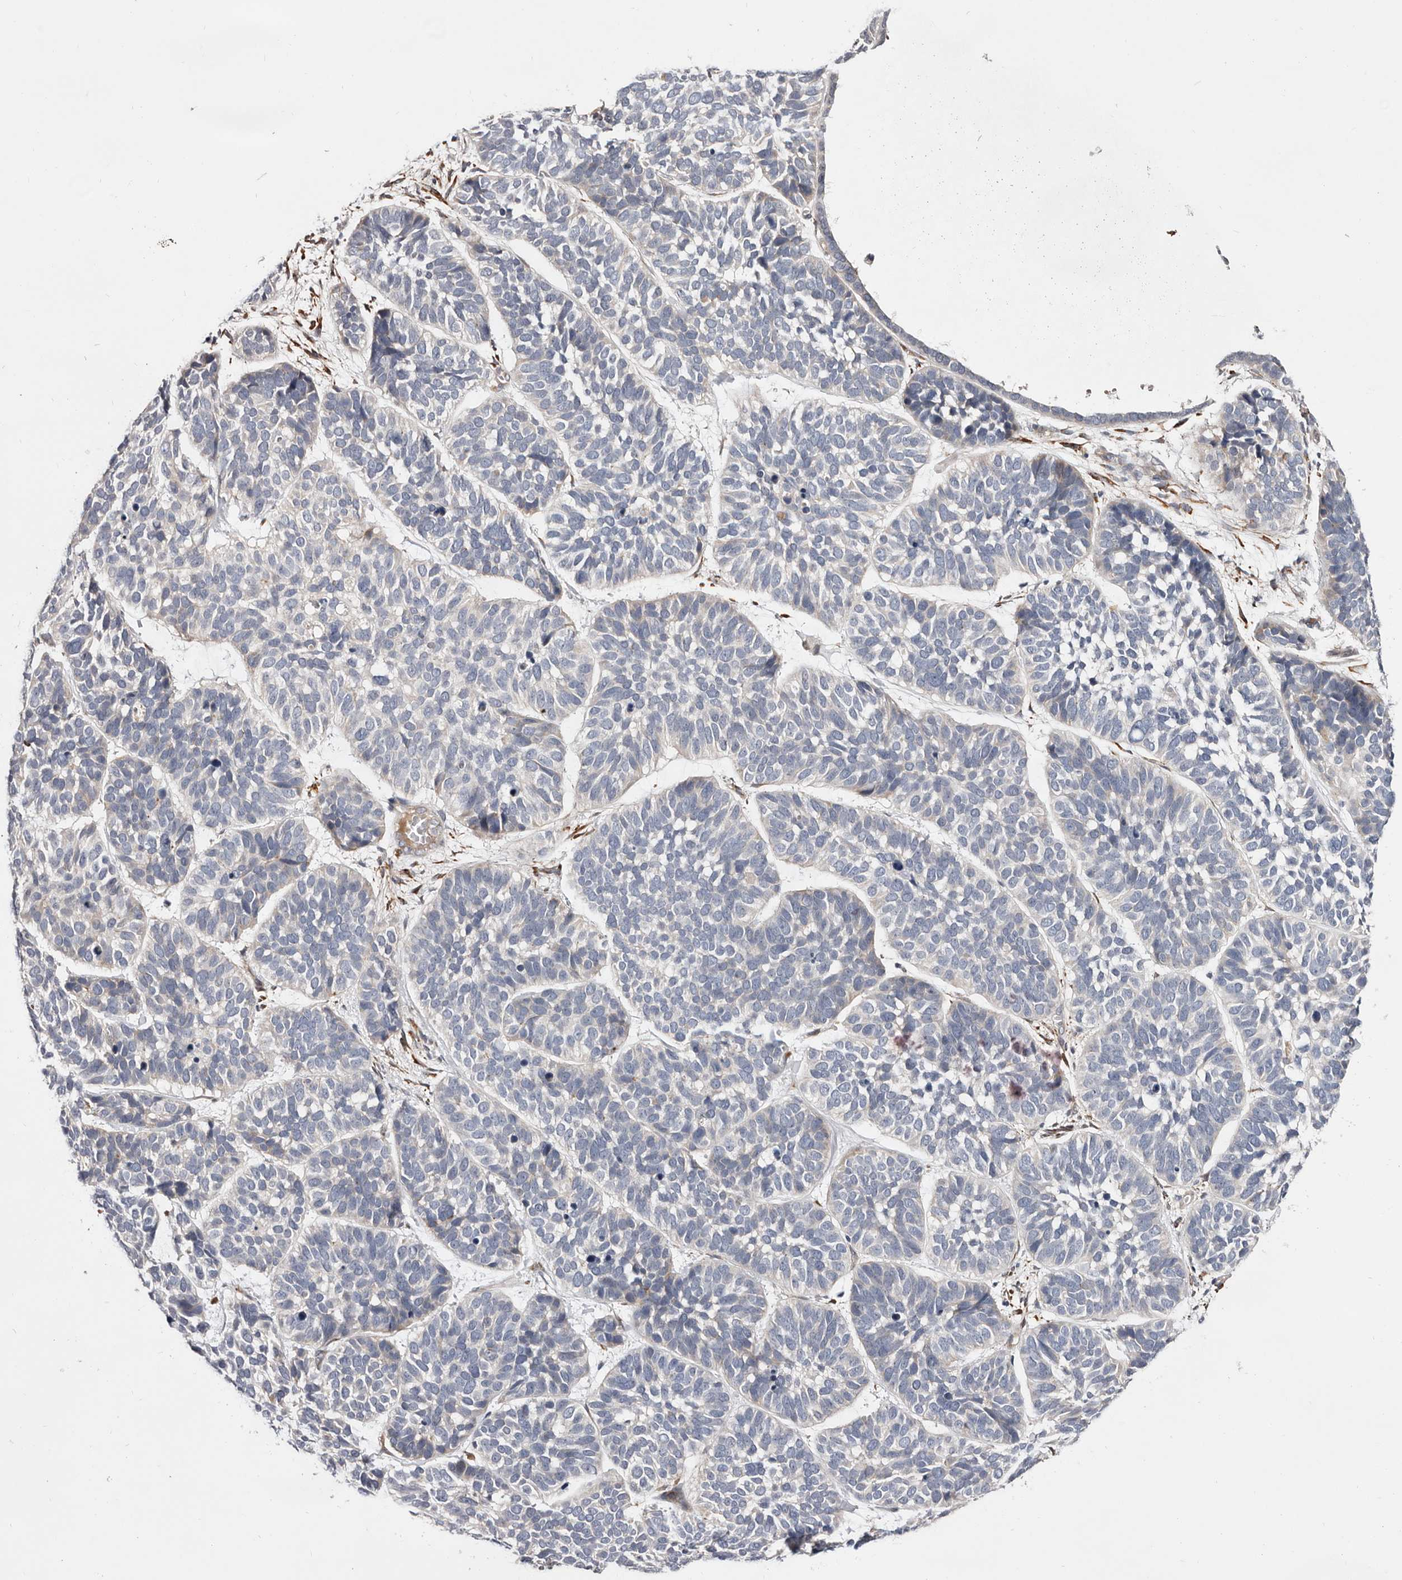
{"staining": {"intensity": "negative", "quantity": "none", "location": "none"}, "tissue": "skin cancer", "cell_type": "Tumor cells", "image_type": "cancer", "snomed": [{"axis": "morphology", "description": "Basal cell carcinoma"}, {"axis": "topography", "description": "Skin"}], "caption": "IHC of basal cell carcinoma (skin) reveals no staining in tumor cells. The staining was performed using DAB (3,3'-diaminobenzidine) to visualize the protein expression in brown, while the nuclei were stained in blue with hematoxylin (Magnification: 20x).", "gene": "USH1C", "patient": {"sex": "male", "age": 62}}